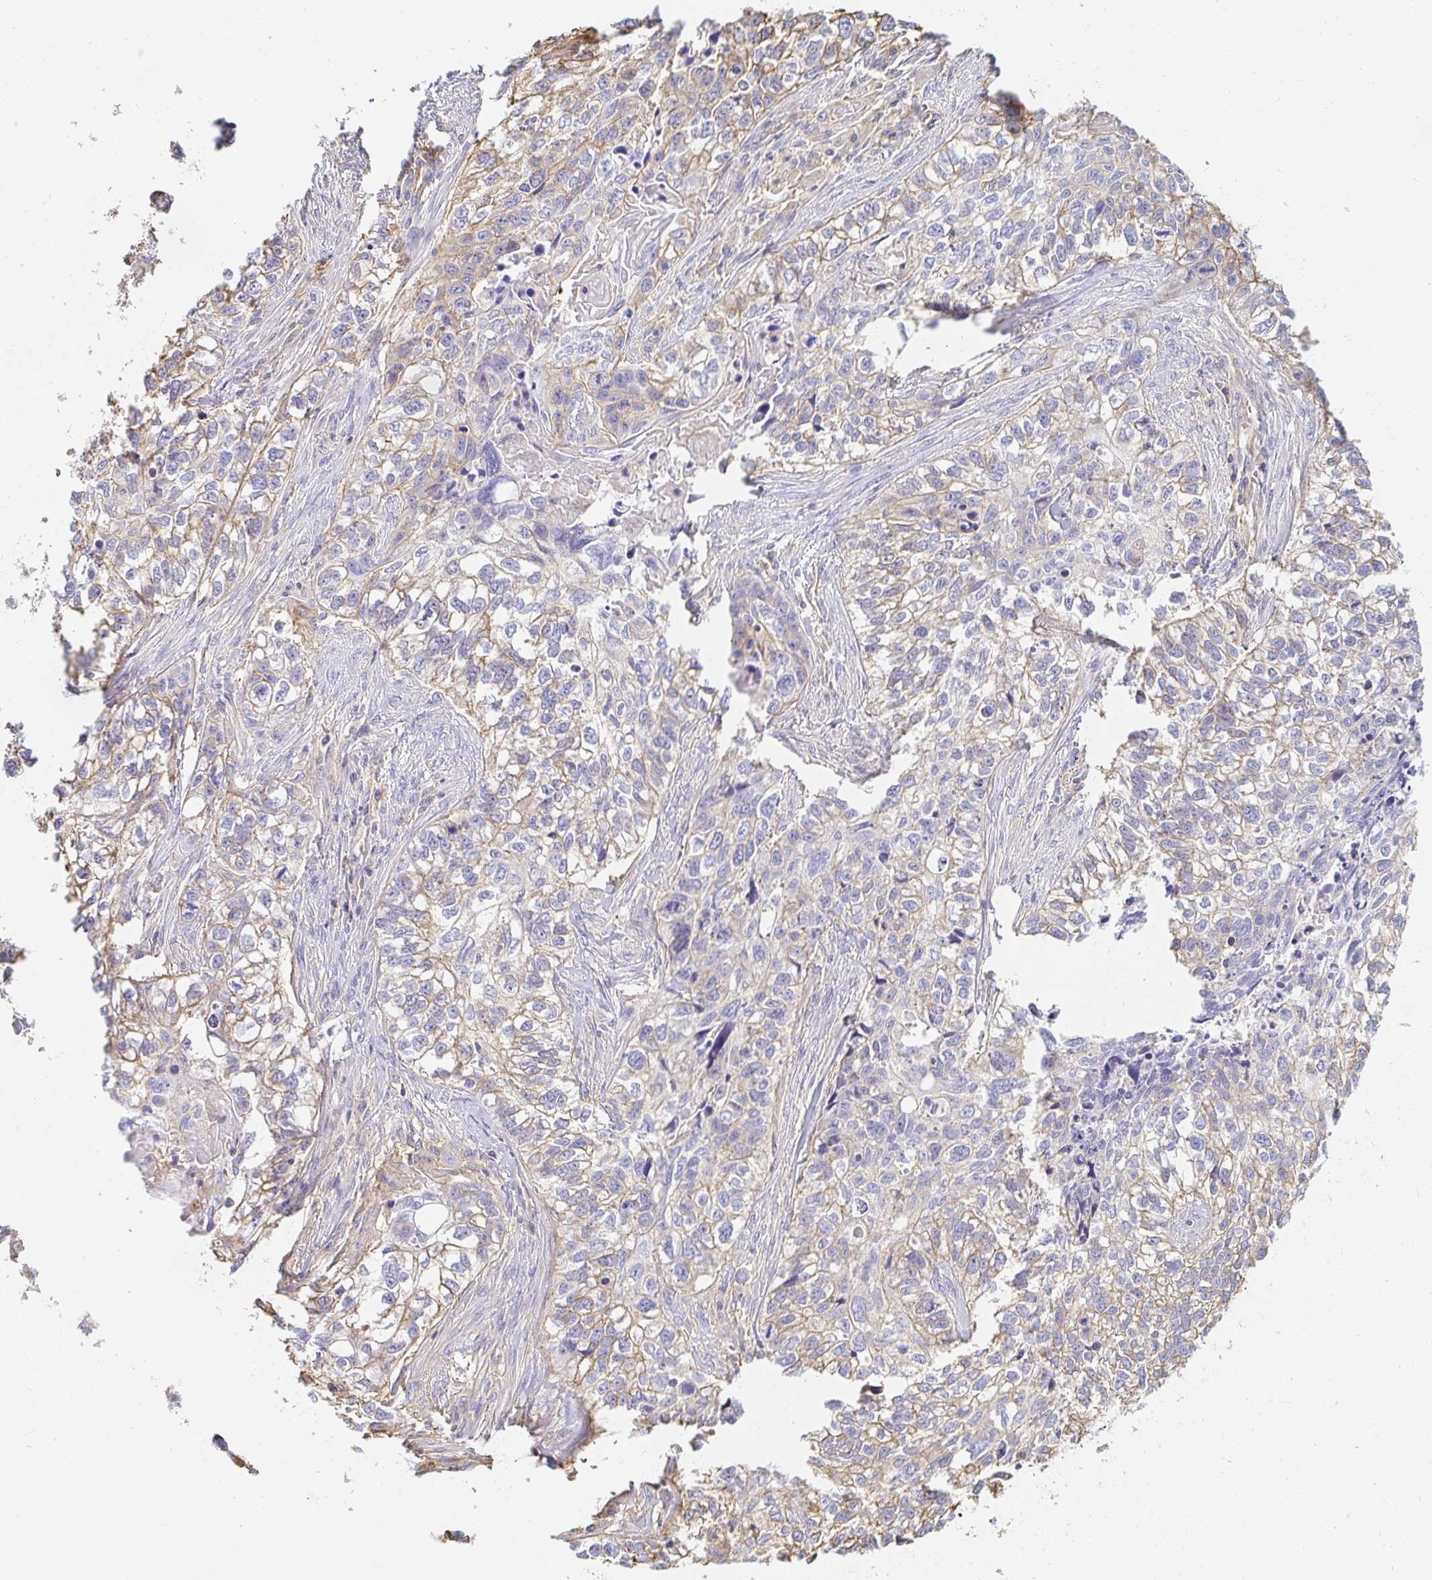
{"staining": {"intensity": "weak", "quantity": "25%-75%", "location": "cytoplasmic/membranous"}, "tissue": "lung cancer", "cell_type": "Tumor cells", "image_type": "cancer", "snomed": [{"axis": "morphology", "description": "Squamous cell carcinoma, NOS"}, {"axis": "topography", "description": "Lung"}], "caption": "Protein expression analysis of human lung squamous cell carcinoma reveals weak cytoplasmic/membranous expression in approximately 25%-75% of tumor cells.", "gene": "TSPAN19", "patient": {"sex": "male", "age": 74}}